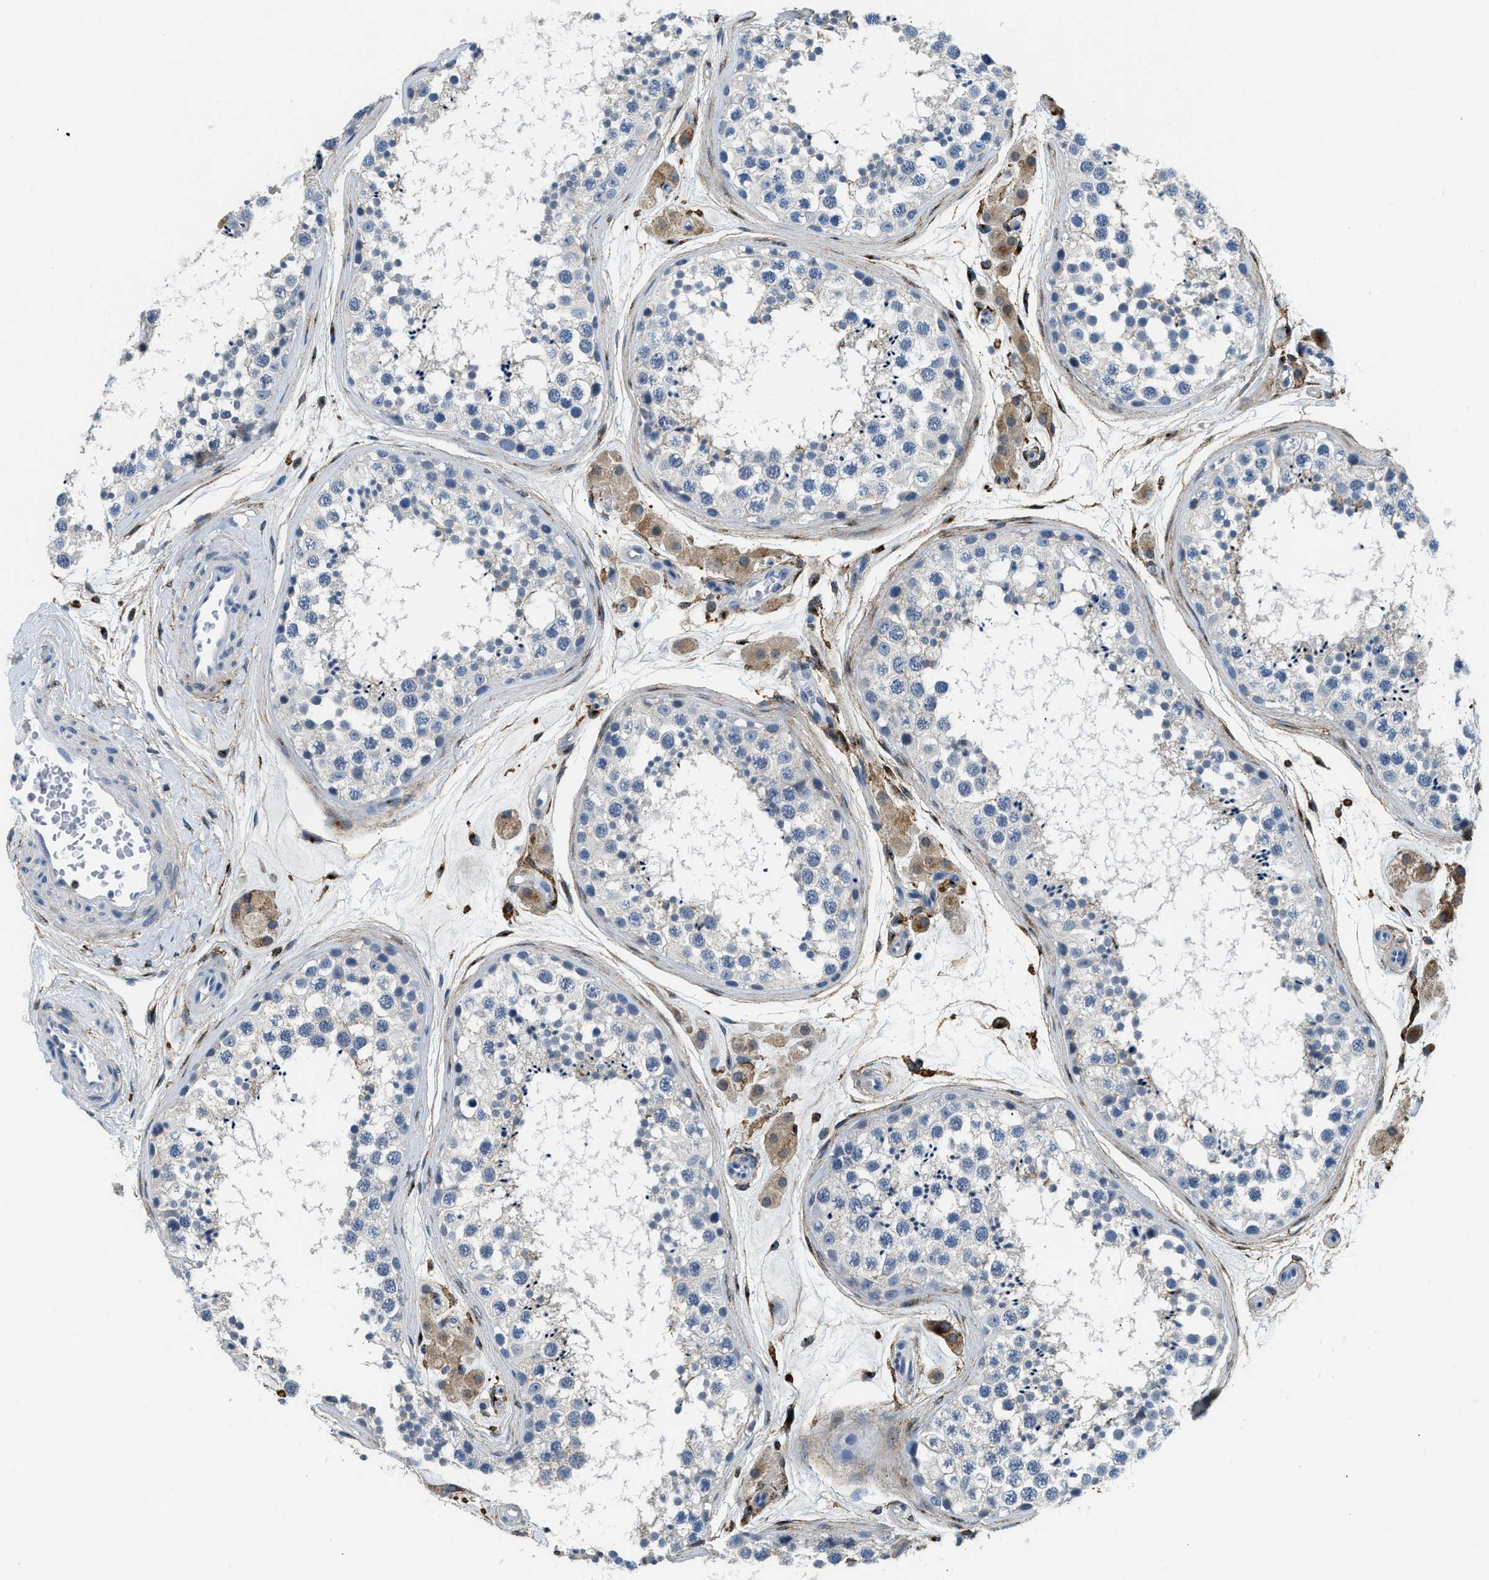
{"staining": {"intensity": "negative", "quantity": "none", "location": "none"}, "tissue": "testis", "cell_type": "Cells in seminiferous ducts", "image_type": "normal", "snomed": [{"axis": "morphology", "description": "Normal tissue, NOS"}, {"axis": "topography", "description": "Testis"}], "caption": "Immunohistochemistry (IHC) photomicrograph of normal human testis stained for a protein (brown), which reveals no positivity in cells in seminiferous ducts. (DAB (3,3'-diaminobenzidine) IHC with hematoxylin counter stain).", "gene": "LRP1", "patient": {"sex": "male", "age": 56}}